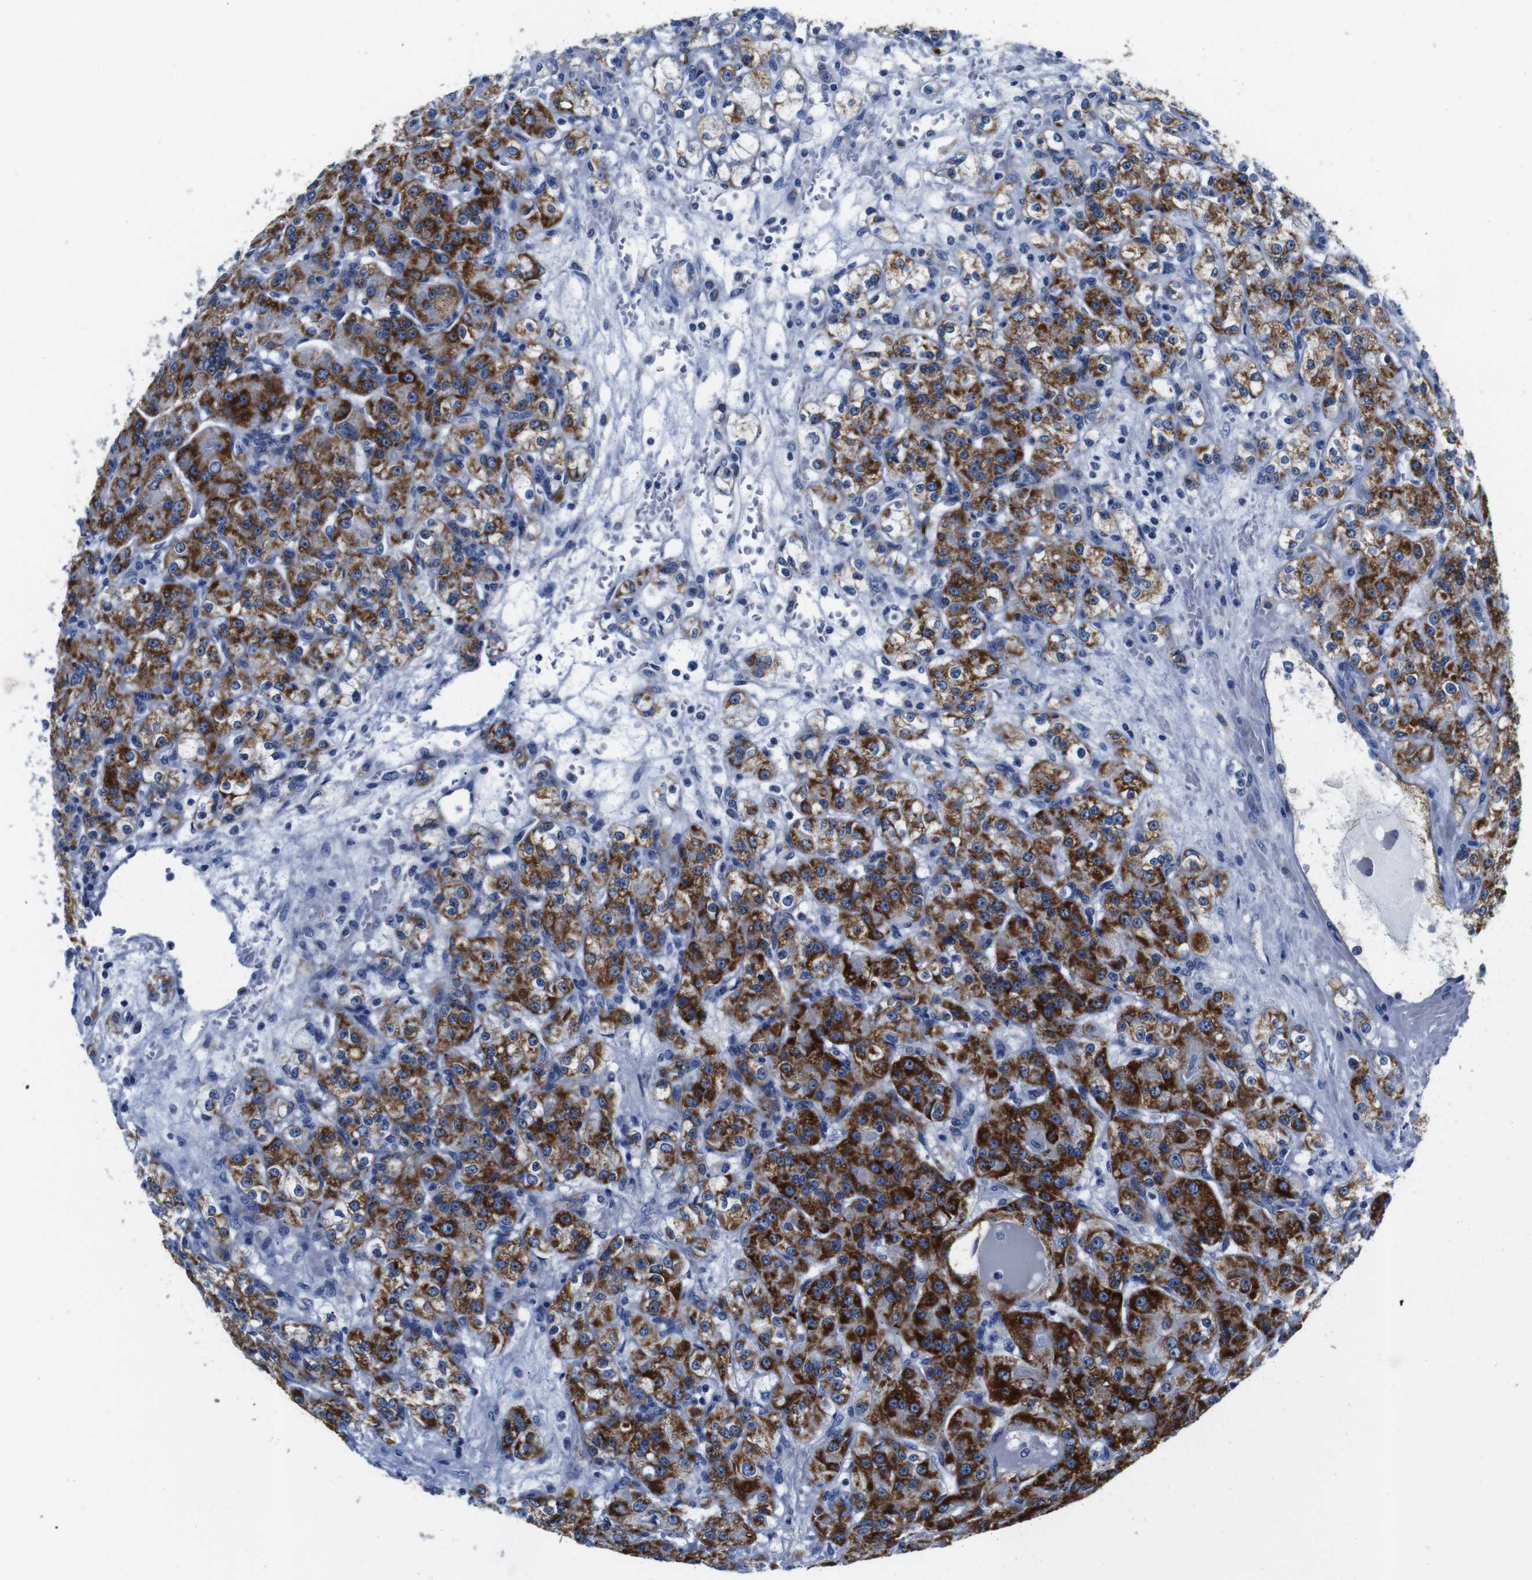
{"staining": {"intensity": "strong", "quantity": ">75%", "location": "cytoplasmic/membranous"}, "tissue": "renal cancer", "cell_type": "Tumor cells", "image_type": "cancer", "snomed": [{"axis": "morphology", "description": "Normal tissue, NOS"}, {"axis": "morphology", "description": "Adenocarcinoma, NOS"}, {"axis": "topography", "description": "Kidney"}], "caption": "Protein expression by immunohistochemistry (IHC) displays strong cytoplasmic/membranous positivity in about >75% of tumor cells in adenocarcinoma (renal).", "gene": "SNX19", "patient": {"sex": "male", "age": 61}}